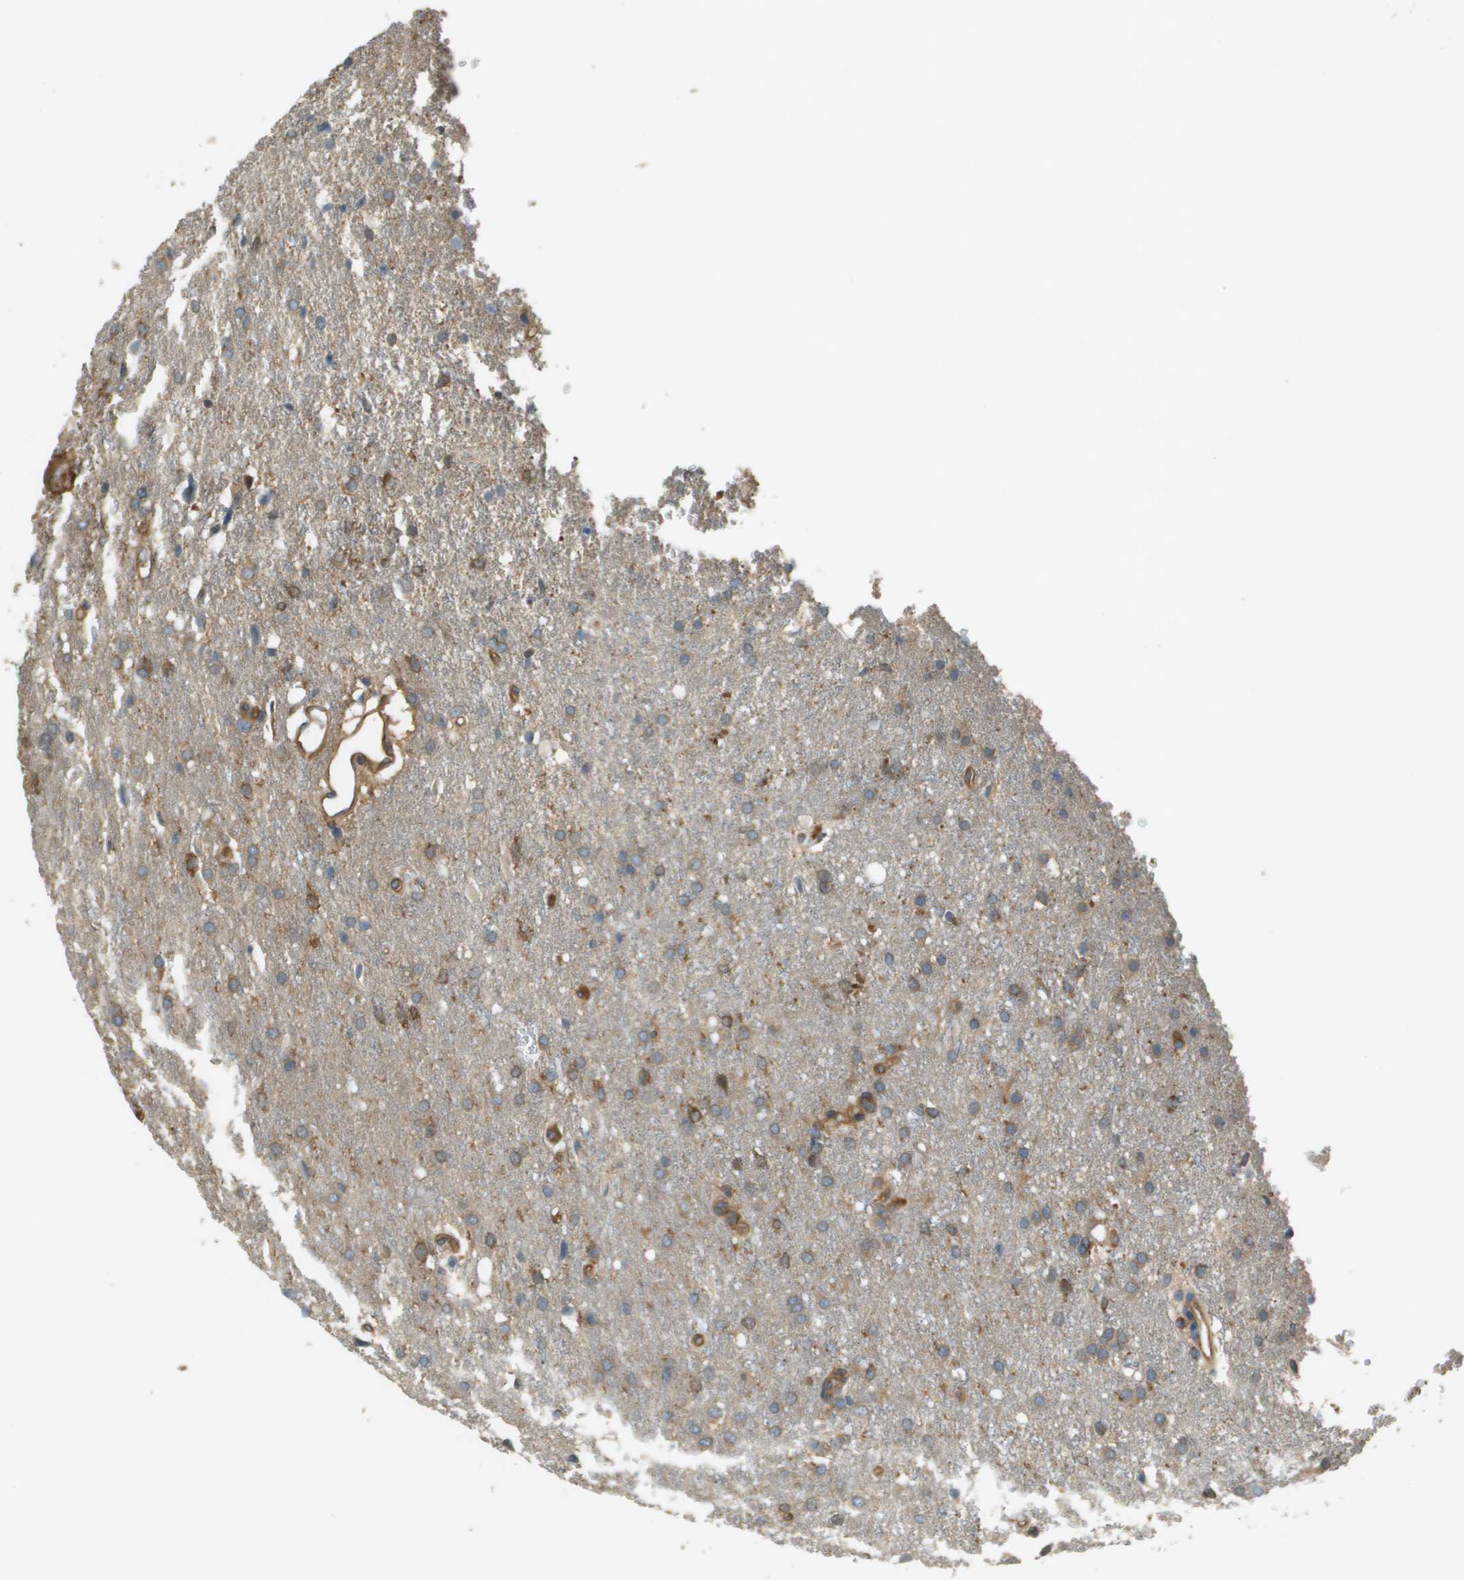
{"staining": {"intensity": "weak", "quantity": ">75%", "location": "cytoplasmic/membranous"}, "tissue": "glioma", "cell_type": "Tumor cells", "image_type": "cancer", "snomed": [{"axis": "morphology", "description": "Glioma, malignant, High grade"}, {"axis": "topography", "description": "Brain"}], "caption": "Protein expression analysis of glioma demonstrates weak cytoplasmic/membranous positivity in about >75% of tumor cells.", "gene": "CORO1B", "patient": {"sex": "female", "age": 58}}